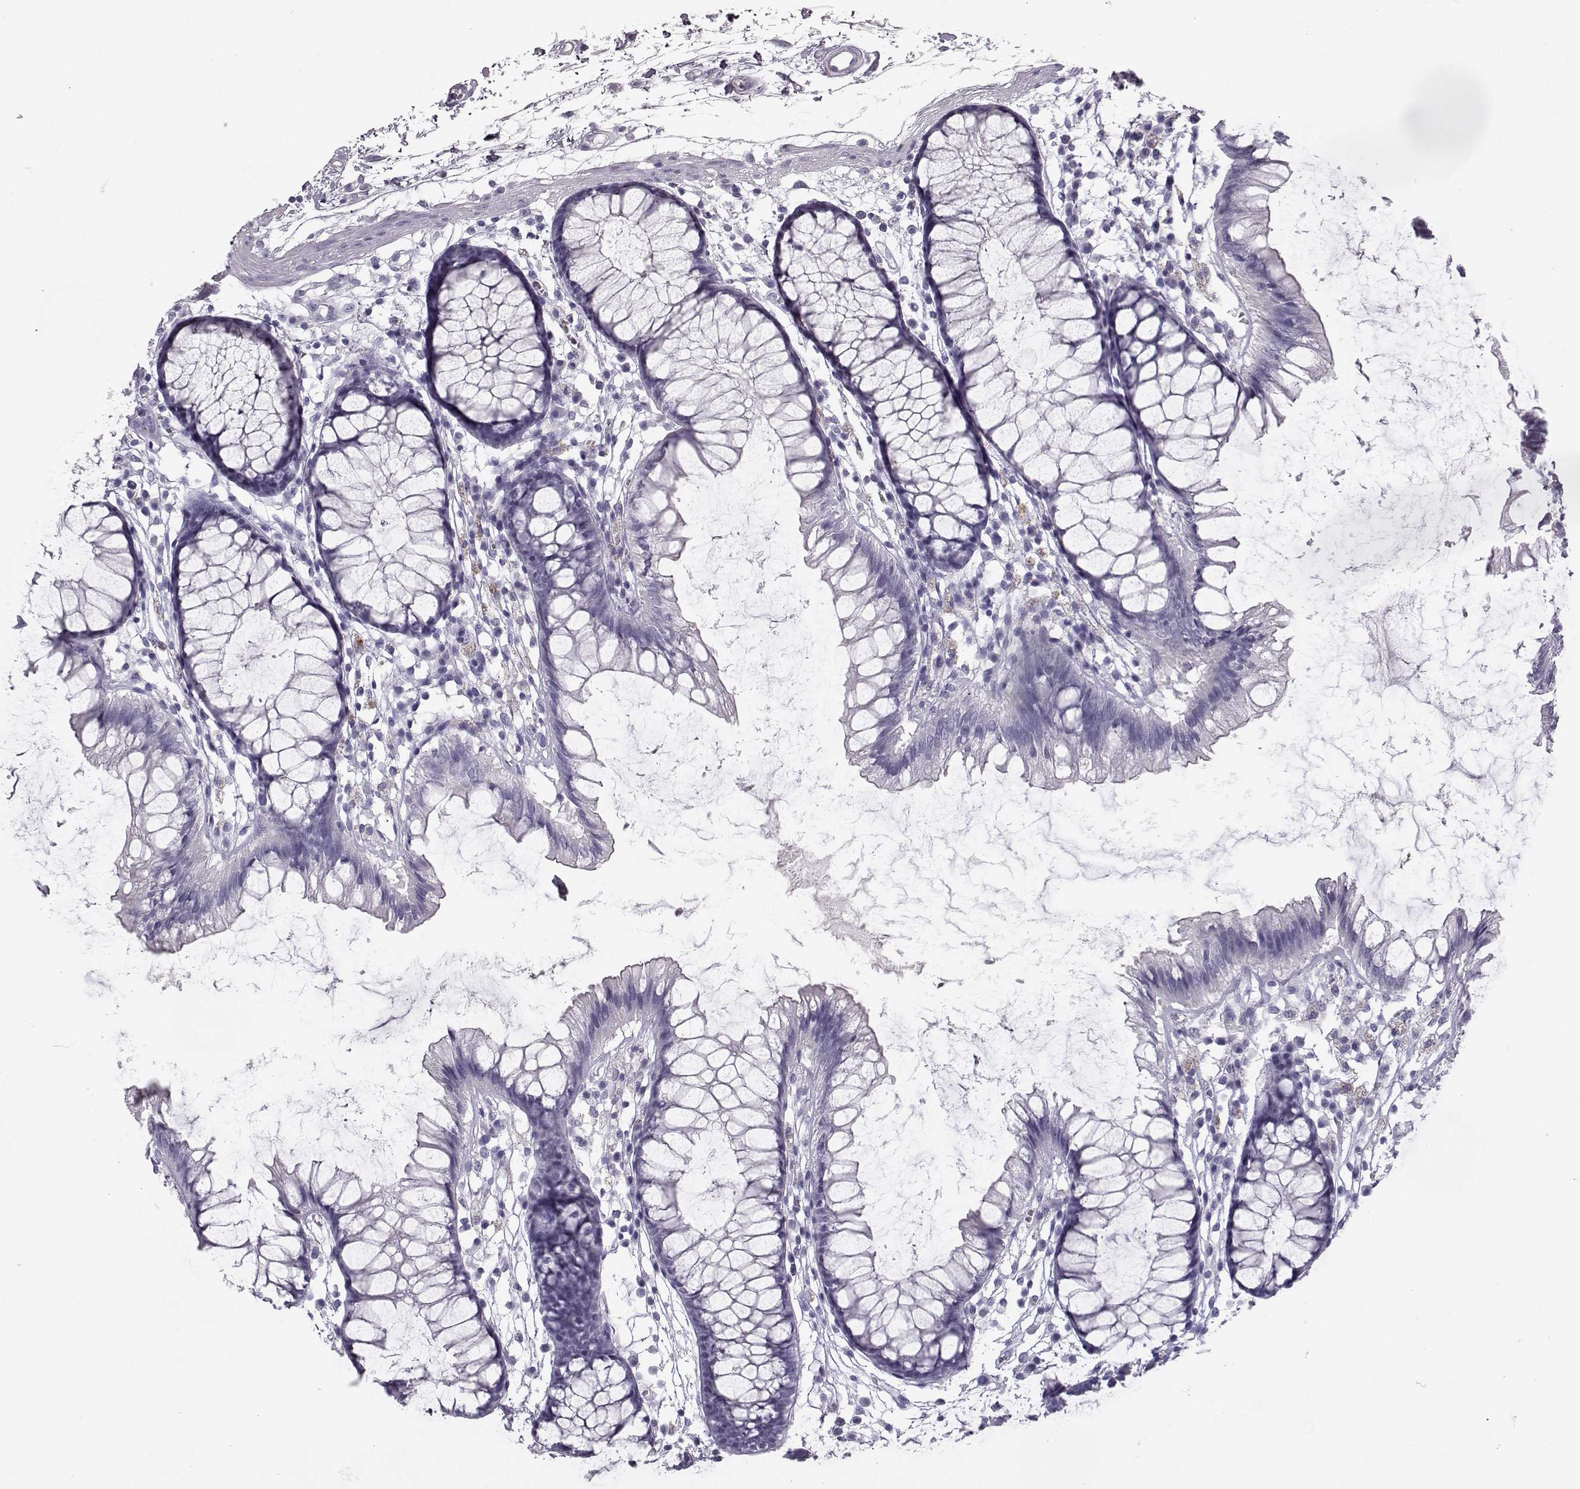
{"staining": {"intensity": "negative", "quantity": "none", "location": "none"}, "tissue": "colon", "cell_type": "Endothelial cells", "image_type": "normal", "snomed": [{"axis": "morphology", "description": "Normal tissue, NOS"}, {"axis": "morphology", "description": "Adenocarcinoma, NOS"}, {"axis": "topography", "description": "Colon"}], "caption": "Endothelial cells are negative for brown protein staining in unremarkable colon.", "gene": "BFSP2", "patient": {"sex": "male", "age": 65}}